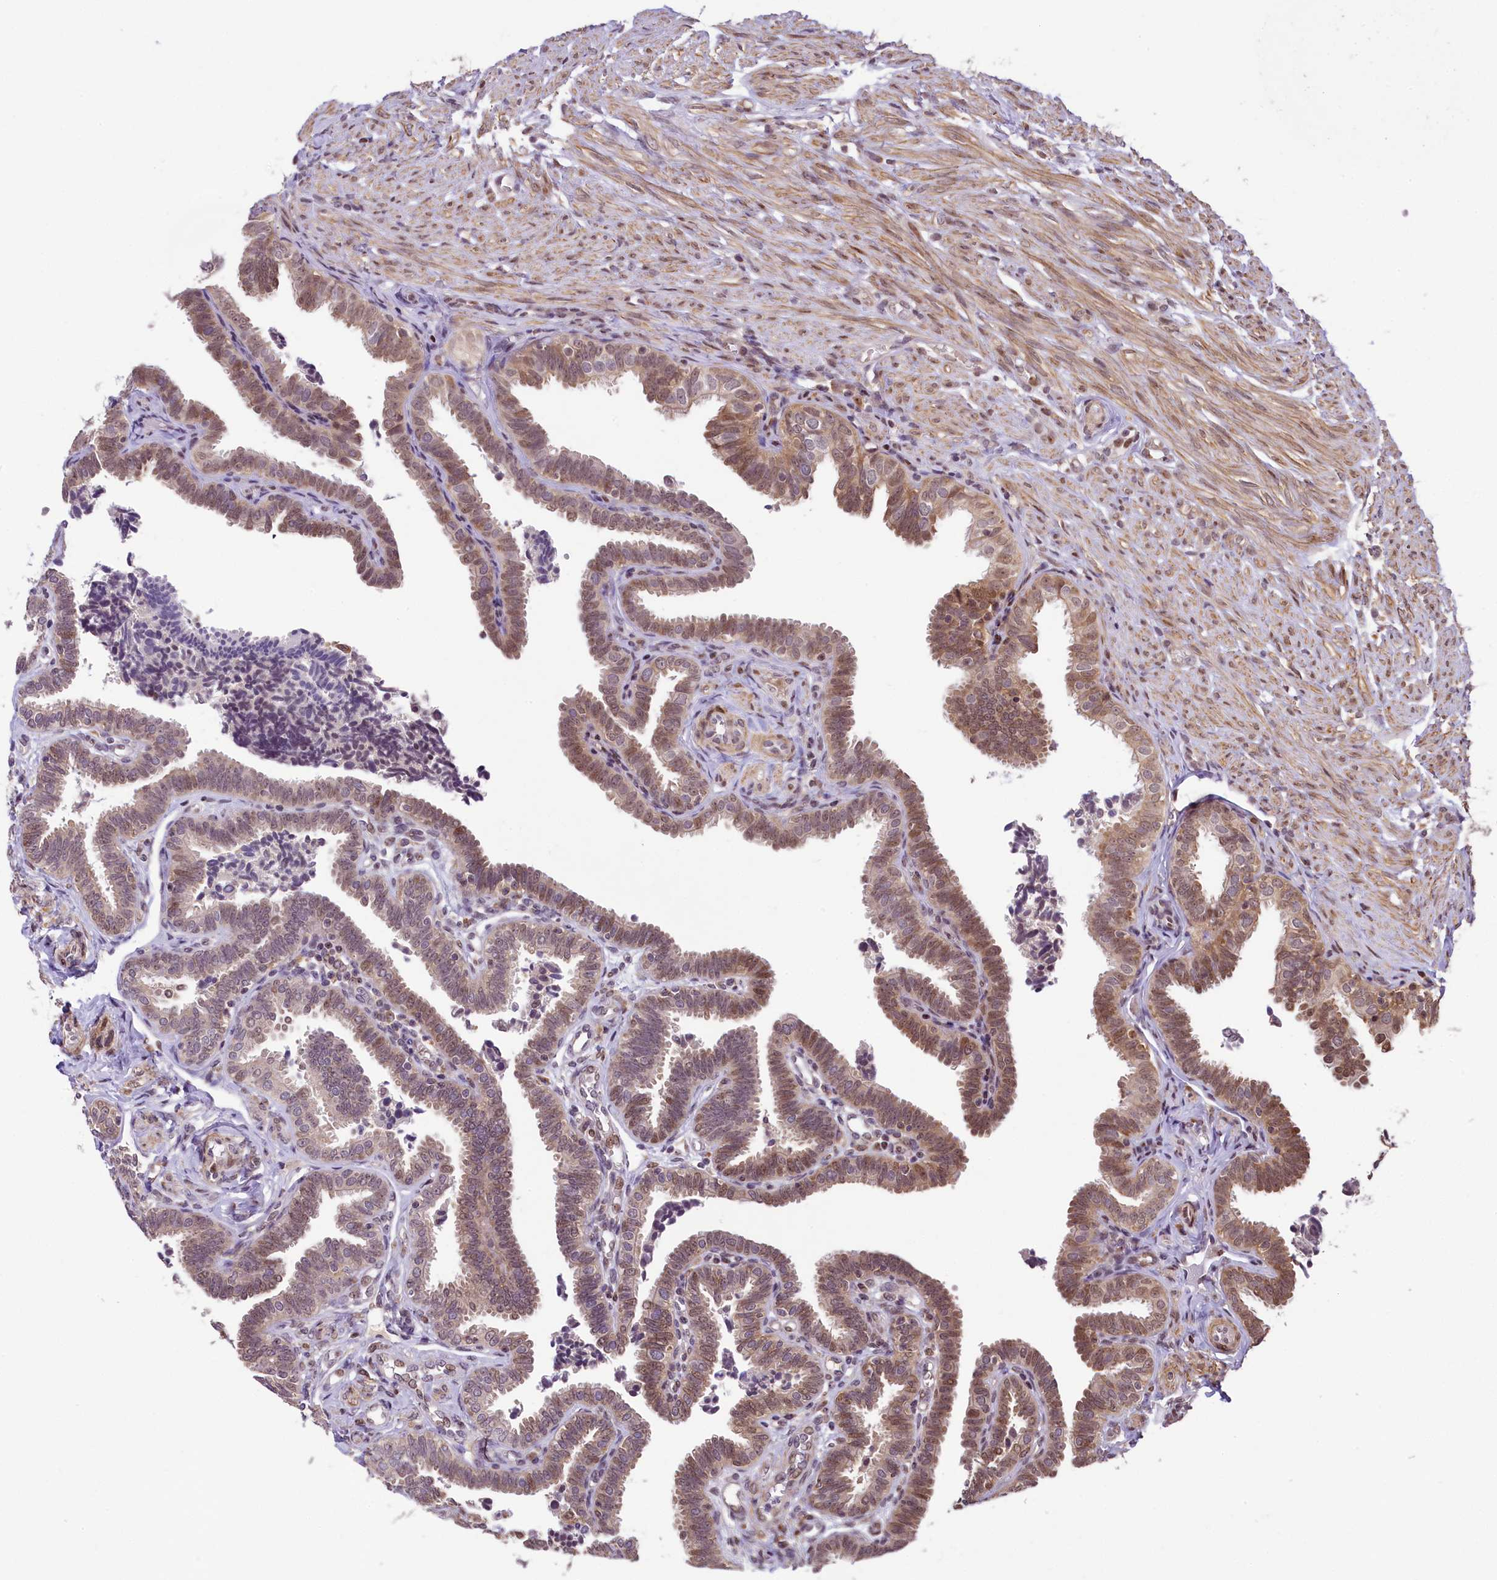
{"staining": {"intensity": "weak", "quantity": ">75%", "location": "cytoplasmic/membranous,nuclear"}, "tissue": "fallopian tube", "cell_type": "Glandular cells", "image_type": "normal", "snomed": [{"axis": "morphology", "description": "Normal tissue, NOS"}, {"axis": "topography", "description": "Fallopian tube"}], "caption": "Fallopian tube stained with DAB (3,3'-diaminobenzidine) immunohistochemistry demonstrates low levels of weak cytoplasmic/membranous,nuclear positivity in approximately >75% of glandular cells. Nuclei are stained in blue.", "gene": "RBBP8", "patient": {"sex": "female", "age": 39}}